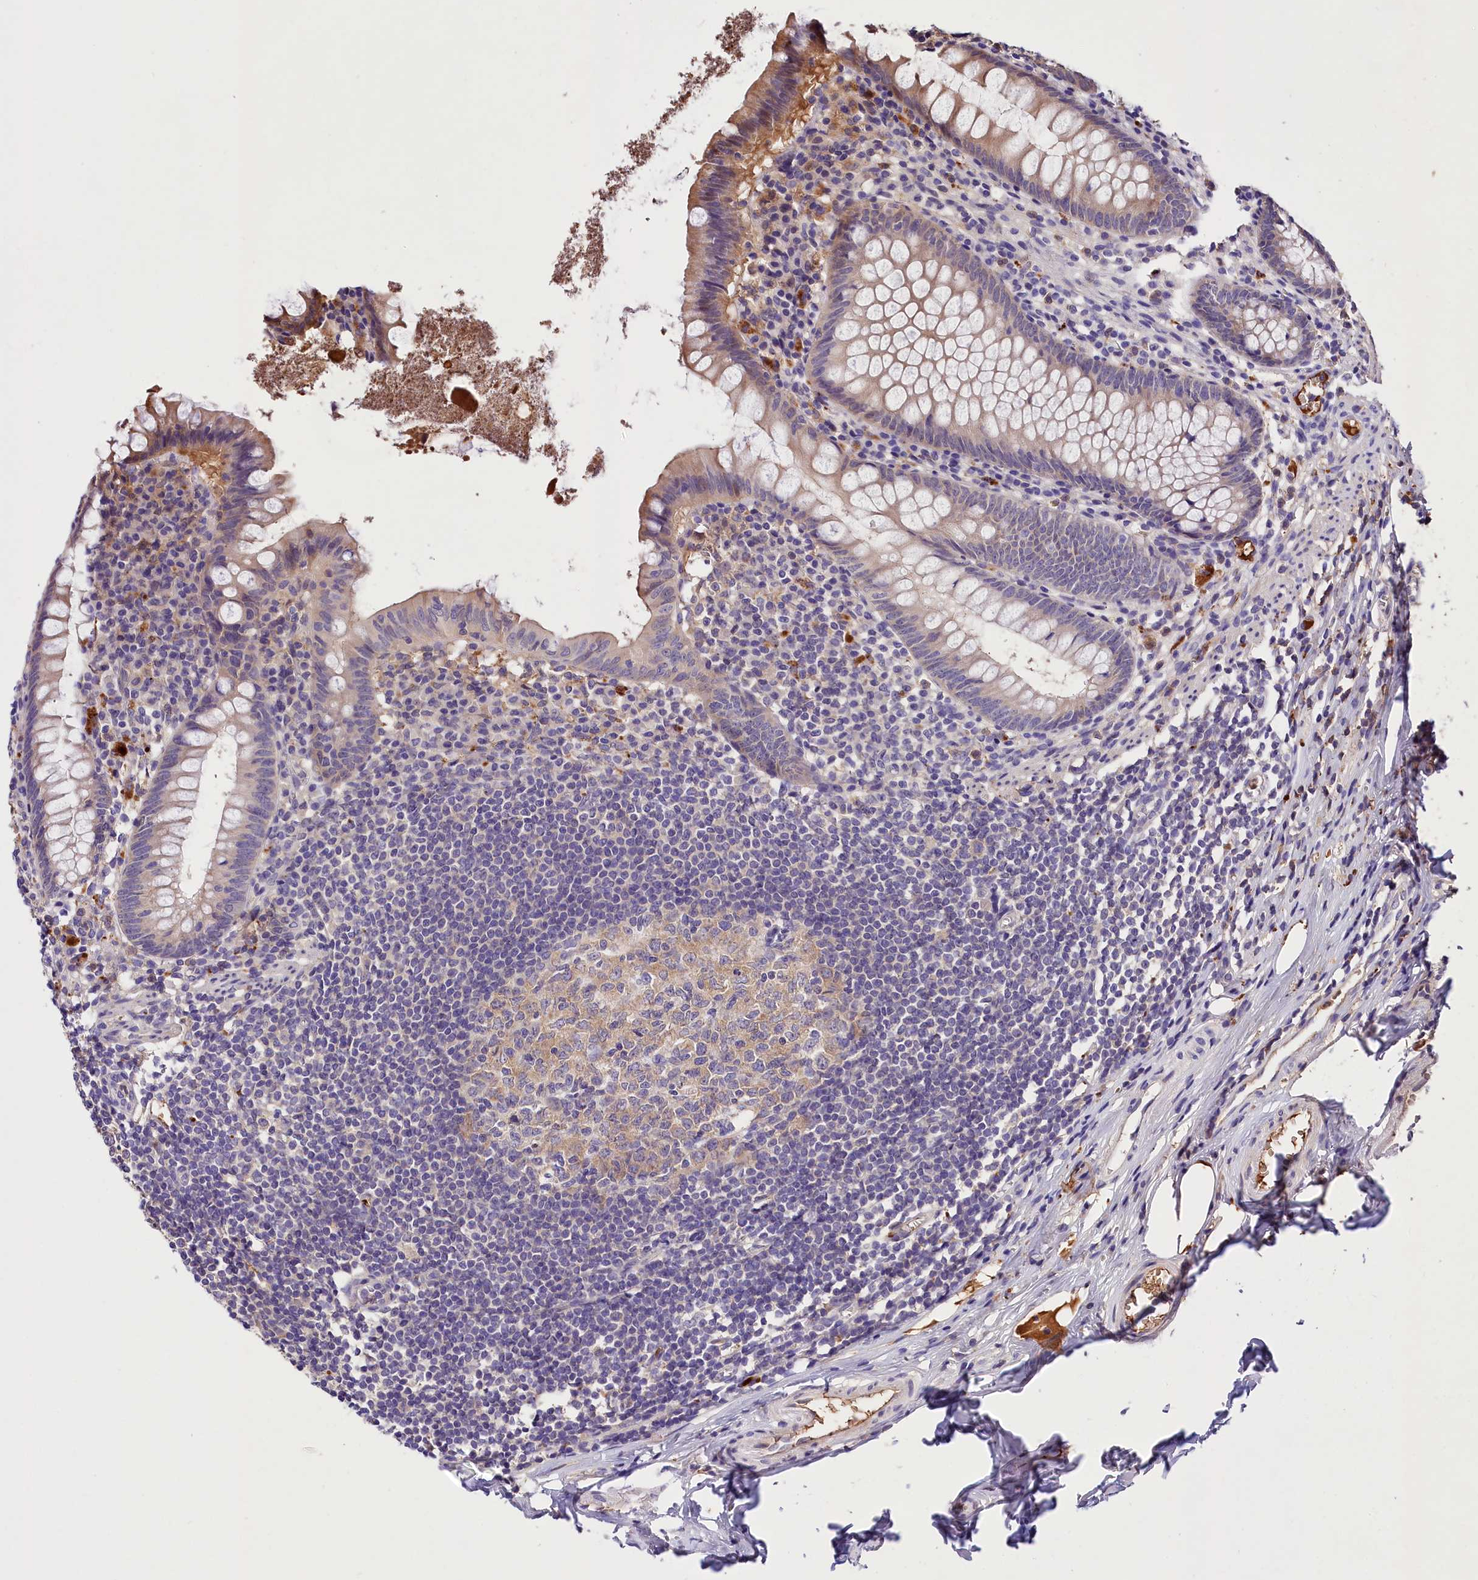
{"staining": {"intensity": "moderate", "quantity": "<25%", "location": "cytoplasmic/membranous"}, "tissue": "appendix", "cell_type": "Glandular cells", "image_type": "normal", "snomed": [{"axis": "morphology", "description": "Normal tissue, NOS"}, {"axis": "topography", "description": "Appendix"}], "caption": "Protein expression analysis of normal human appendix reveals moderate cytoplasmic/membranous staining in about <25% of glandular cells. The protein of interest is stained brown, and the nuclei are stained in blue (DAB (3,3'-diaminobenzidine) IHC with brightfield microscopy, high magnification).", "gene": "ARMC6", "patient": {"sex": "female", "age": 51}}